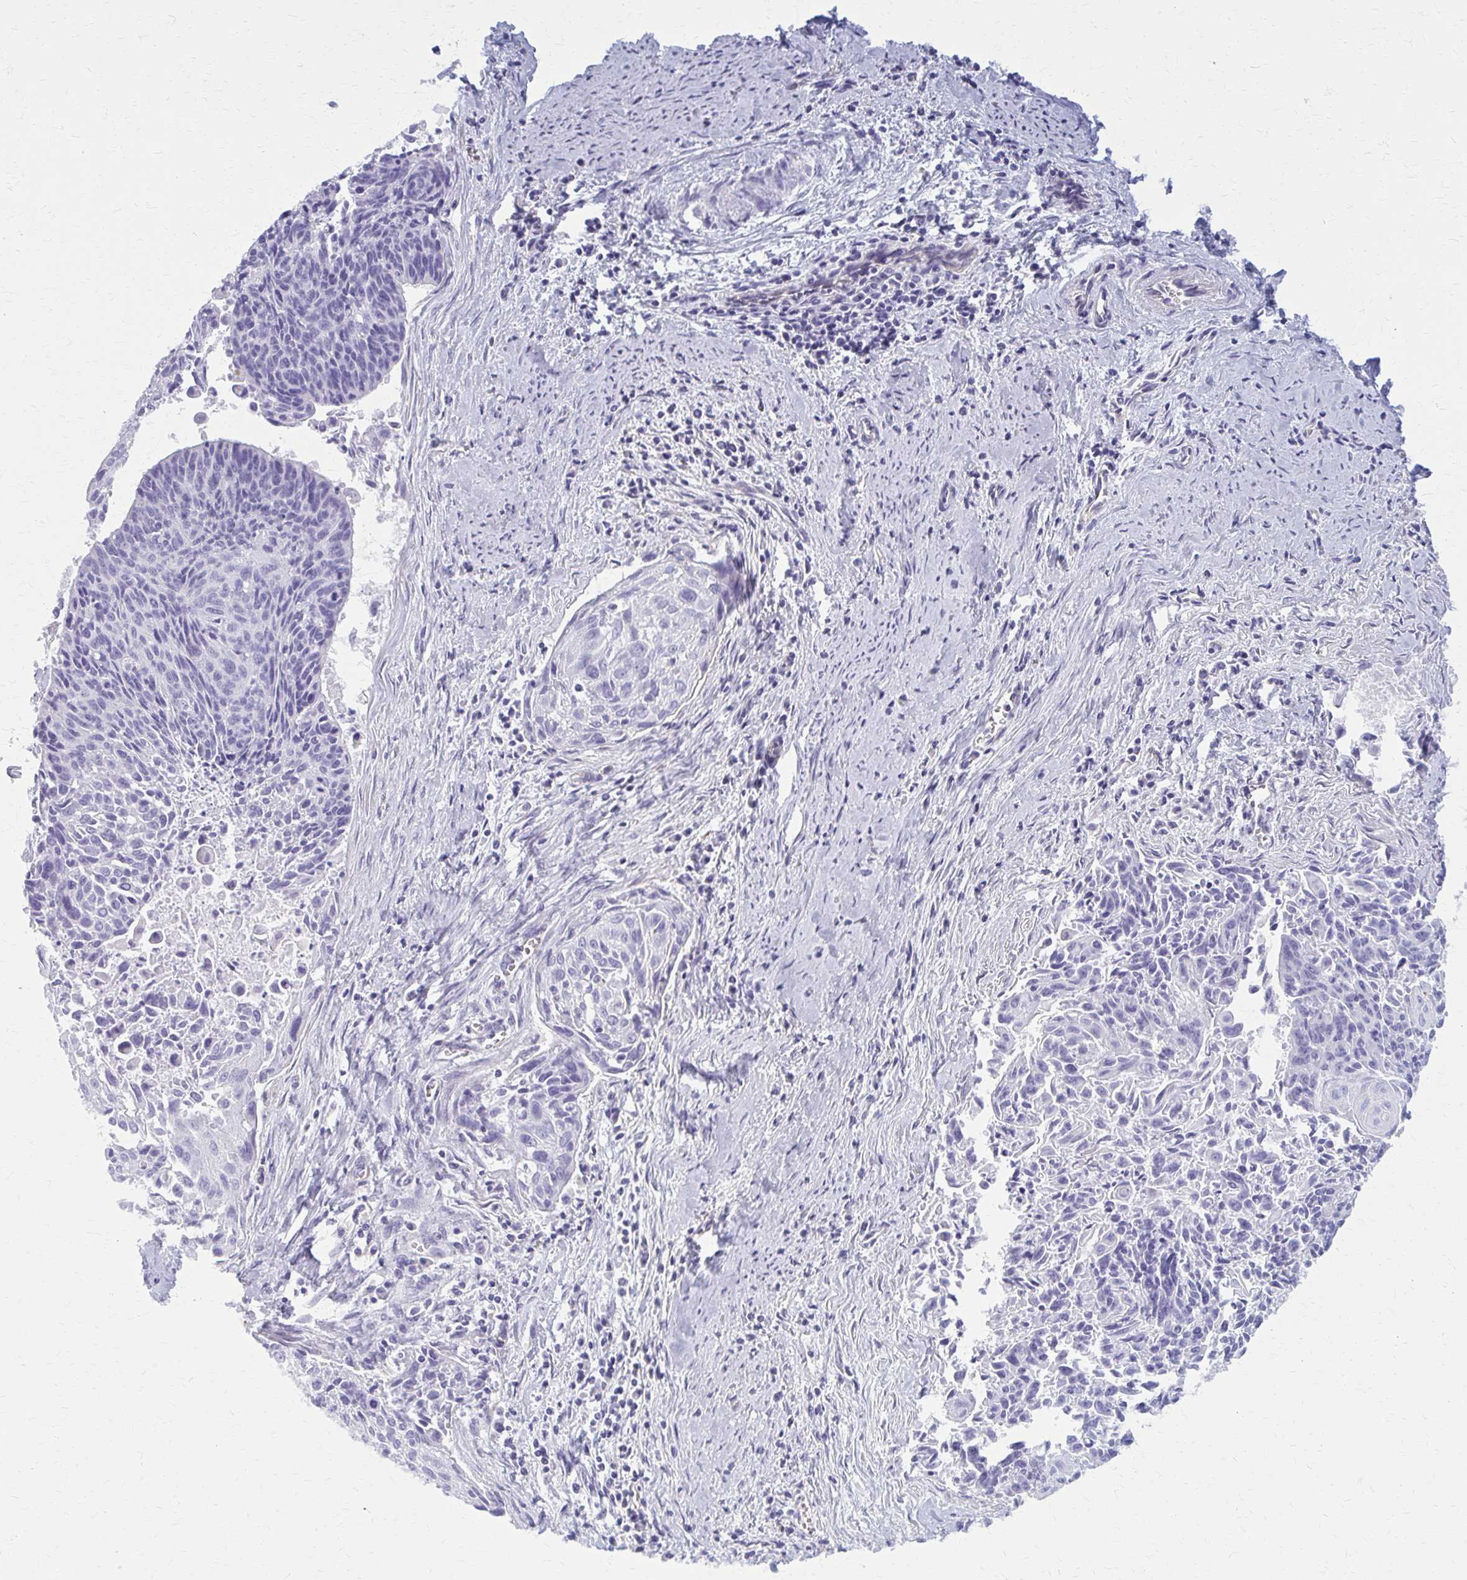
{"staining": {"intensity": "negative", "quantity": "none", "location": "none"}, "tissue": "cervical cancer", "cell_type": "Tumor cells", "image_type": "cancer", "snomed": [{"axis": "morphology", "description": "Squamous cell carcinoma, NOS"}, {"axis": "topography", "description": "Cervix"}], "caption": "A high-resolution histopathology image shows immunohistochemistry (IHC) staining of squamous cell carcinoma (cervical), which demonstrates no significant positivity in tumor cells. Brightfield microscopy of immunohistochemistry (IHC) stained with DAB (3,3'-diaminobenzidine) (brown) and hematoxylin (blue), captured at high magnification.", "gene": "GFAP", "patient": {"sex": "female", "age": 55}}